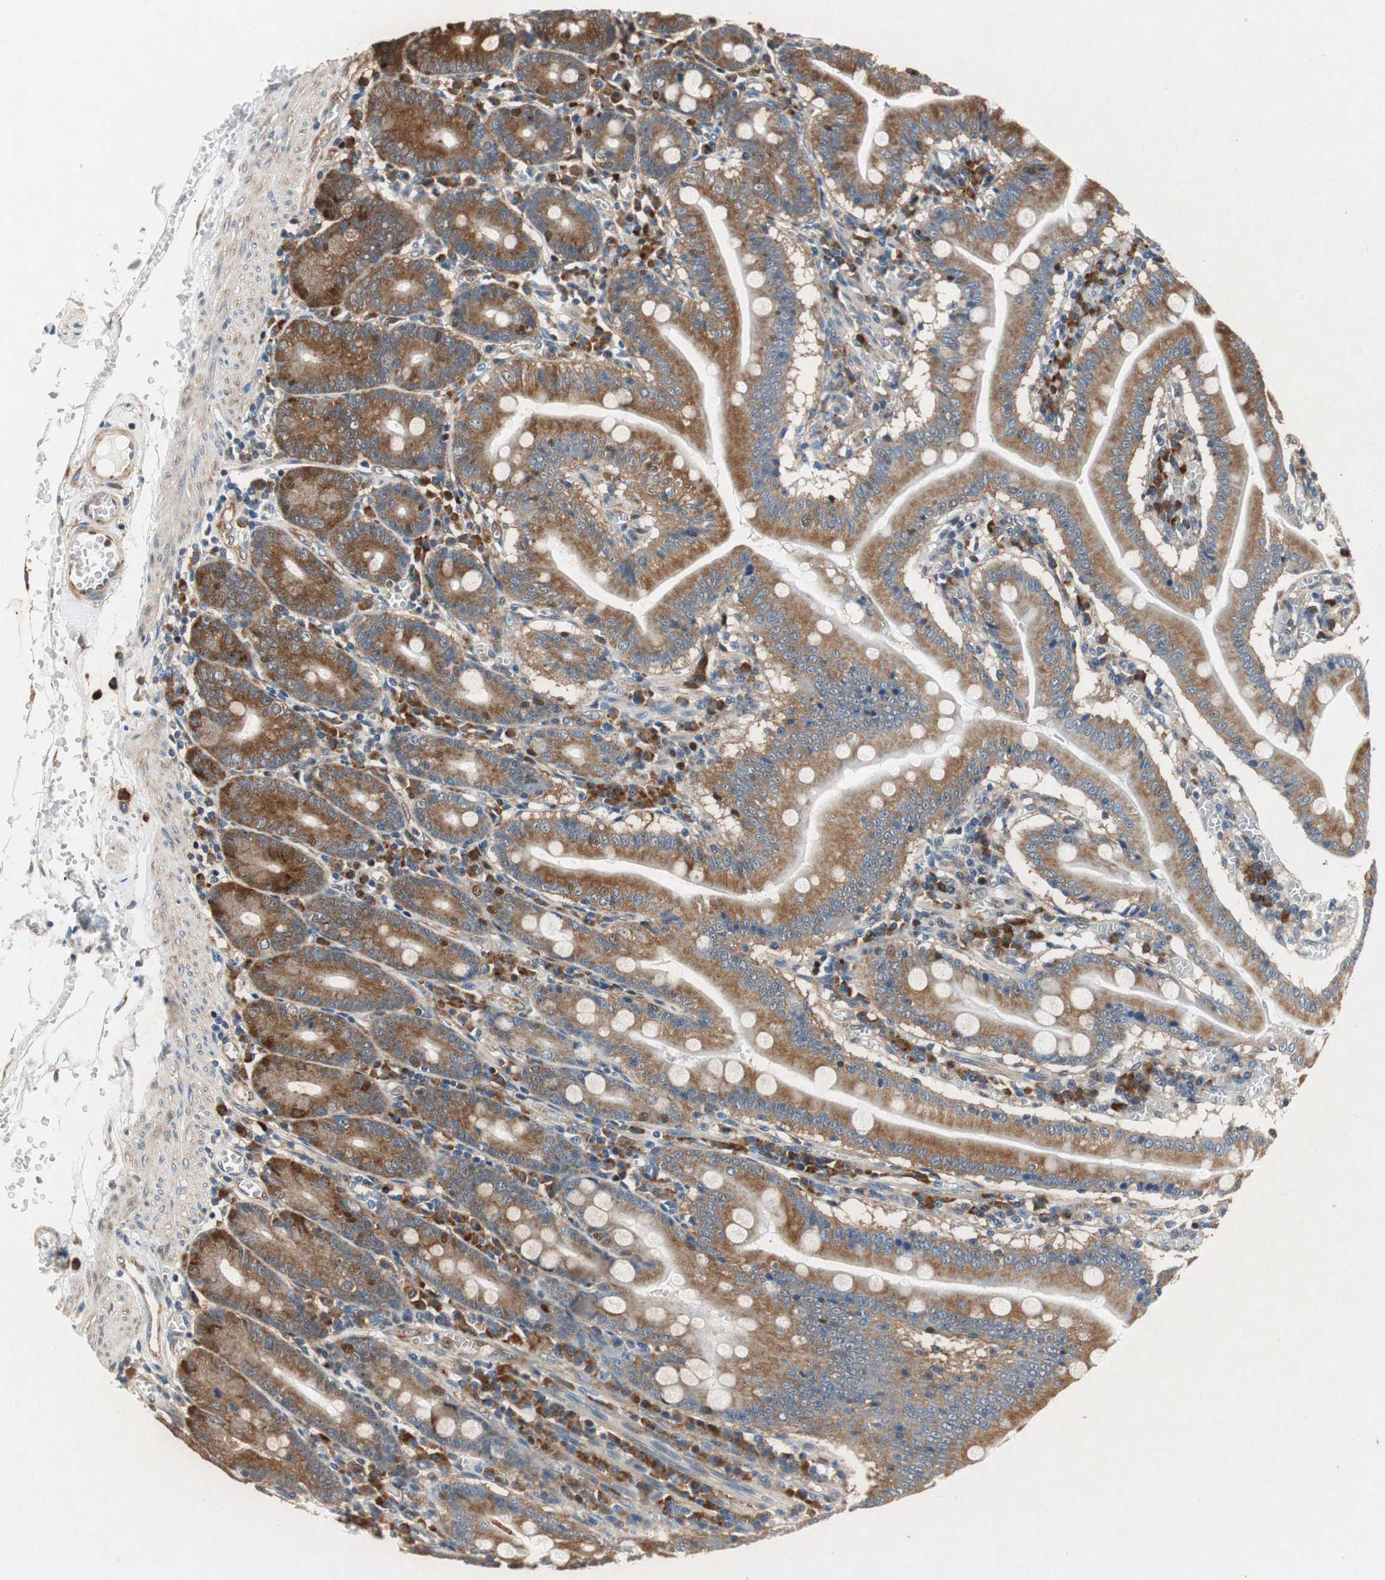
{"staining": {"intensity": "moderate", "quantity": ">75%", "location": "cytoplasmic/membranous"}, "tissue": "small intestine", "cell_type": "Glandular cells", "image_type": "normal", "snomed": [{"axis": "morphology", "description": "Normal tissue, NOS"}, {"axis": "topography", "description": "Small intestine"}], "caption": "Protein analysis of benign small intestine demonstrates moderate cytoplasmic/membranous expression in about >75% of glandular cells. The protein is stained brown, and the nuclei are stained in blue (DAB IHC with brightfield microscopy, high magnification).", "gene": "RPL35", "patient": {"sex": "male", "age": 71}}